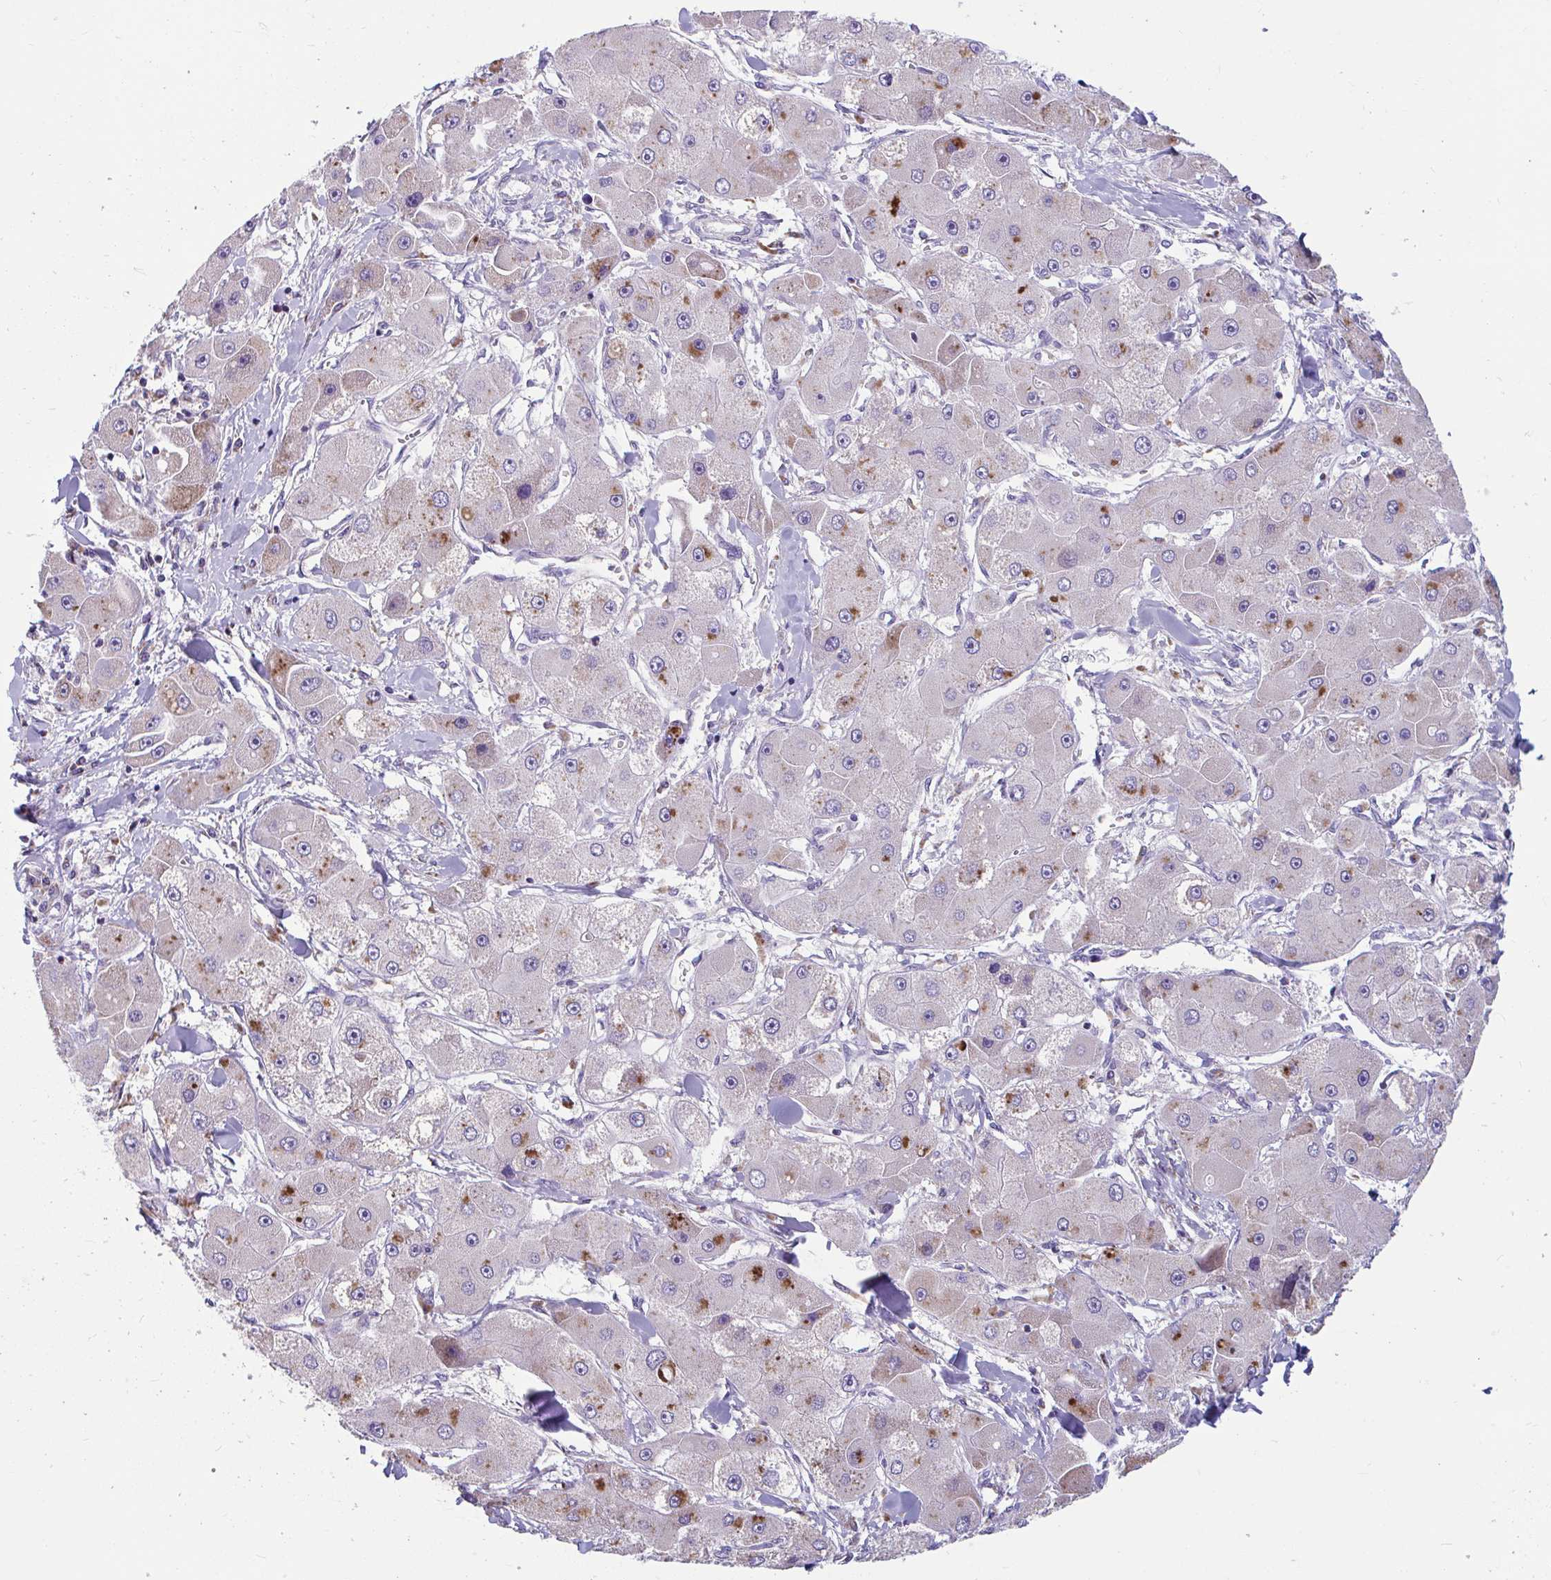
{"staining": {"intensity": "moderate", "quantity": "25%-75%", "location": "cytoplasmic/membranous"}, "tissue": "liver cancer", "cell_type": "Tumor cells", "image_type": "cancer", "snomed": [{"axis": "morphology", "description": "Carcinoma, Hepatocellular, NOS"}, {"axis": "topography", "description": "Liver"}], "caption": "Brown immunohistochemical staining in liver cancer (hepatocellular carcinoma) reveals moderate cytoplasmic/membranous staining in approximately 25%-75% of tumor cells. (Brightfield microscopy of DAB IHC at high magnification).", "gene": "OR13A1", "patient": {"sex": "male", "age": 24}}